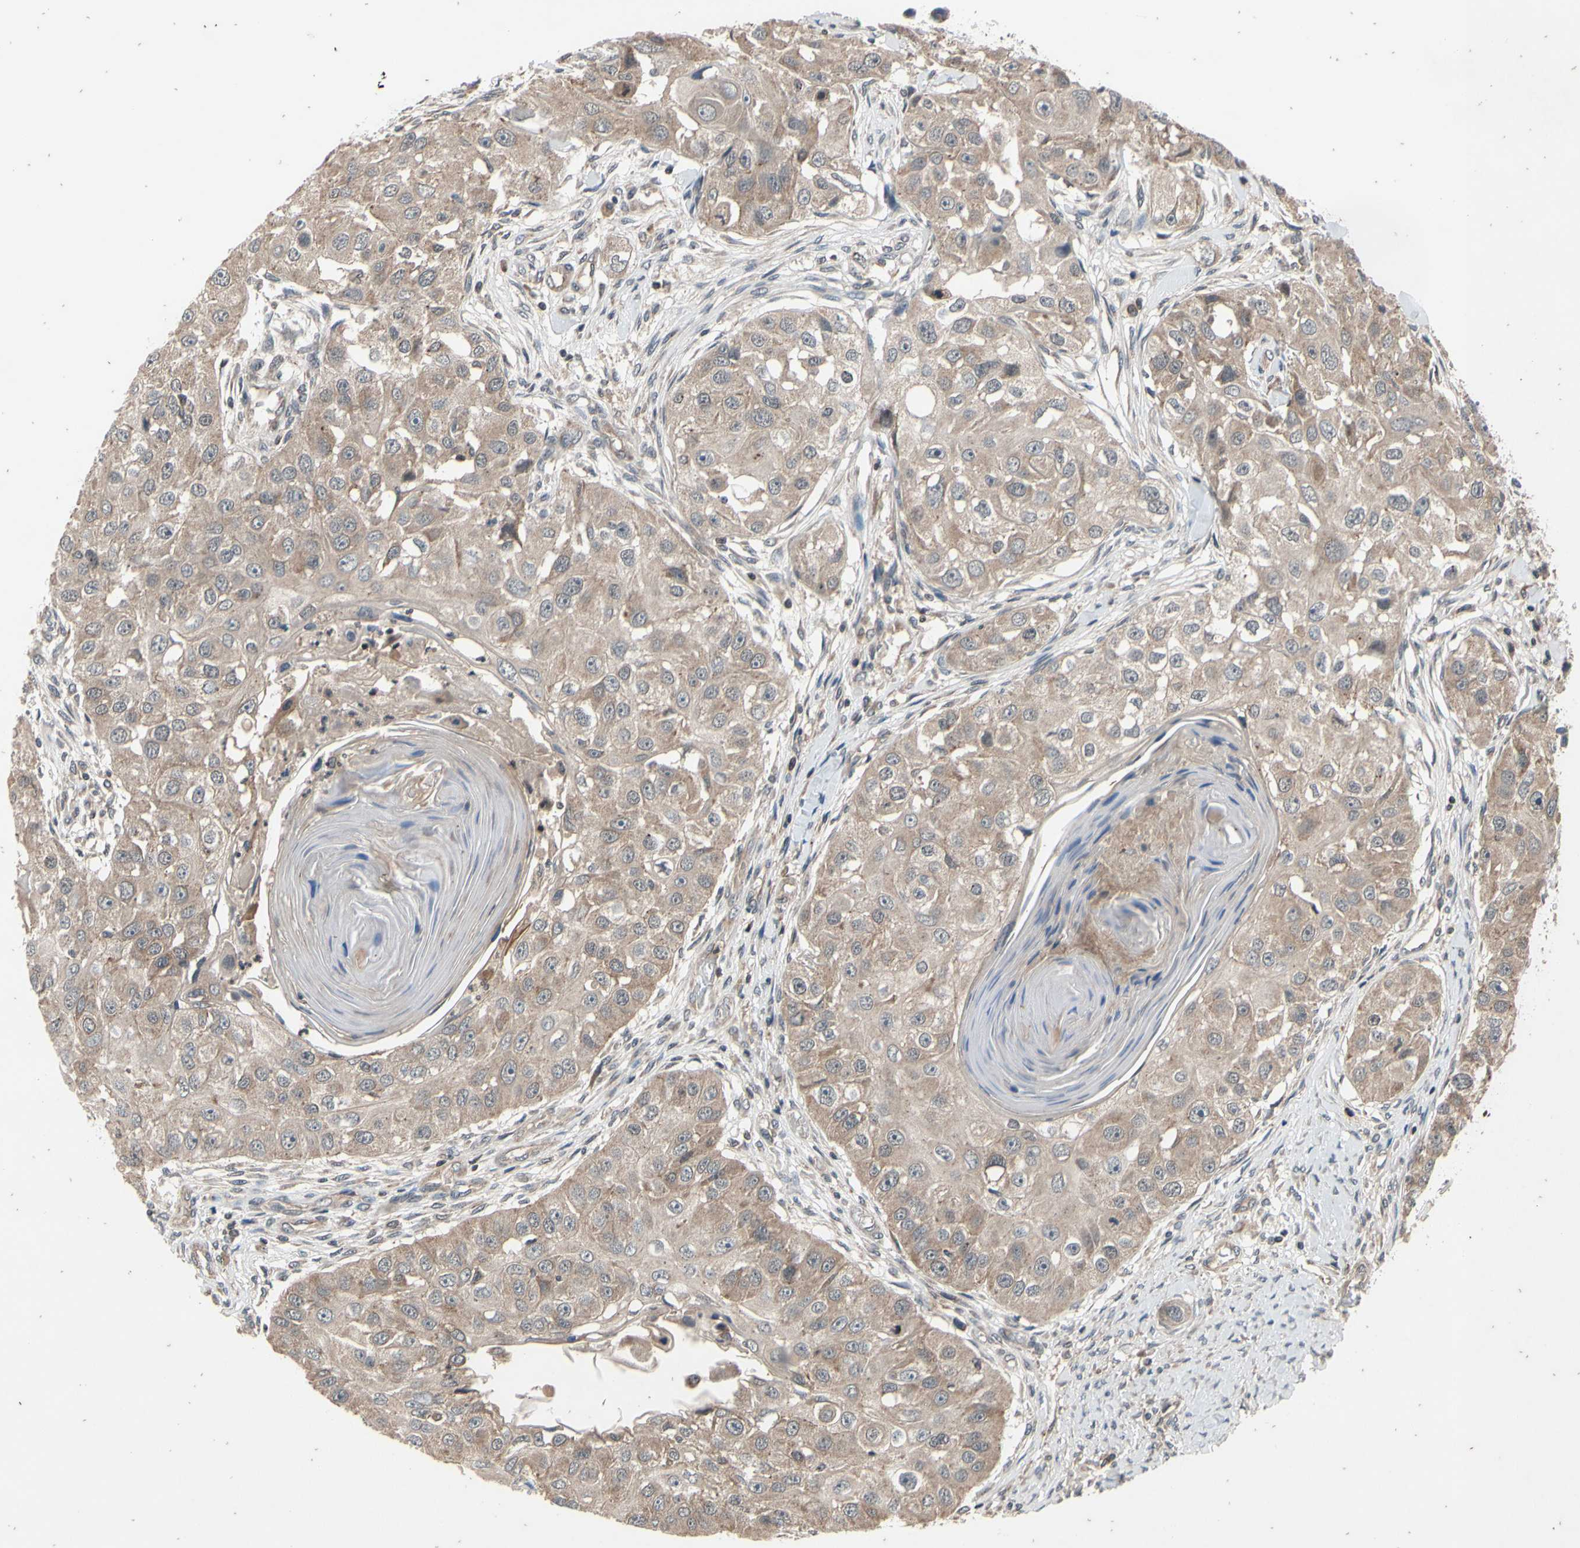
{"staining": {"intensity": "weak", "quantity": ">75%", "location": "cytoplasmic/membranous"}, "tissue": "head and neck cancer", "cell_type": "Tumor cells", "image_type": "cancer", "snomed": [{"axis": "morphology", "description": "Normal tissue, NOS"}, {"axis": "morphology", "description": "Squamous cell carcinoma, NOS"}, {"axis": "topography", "description": "Skeletal muscle"}, {"axis": "topography", "description": "Head-Neck"}], "caption": "Head and neck cancer (squamous cell carcinoma) stained with IHC exhibits weak cytoplasmic/membranous positivity in about >75% of tumor cells.", "gene": "MBTPS2", "patient": {"sex": "male", "age": 51}}